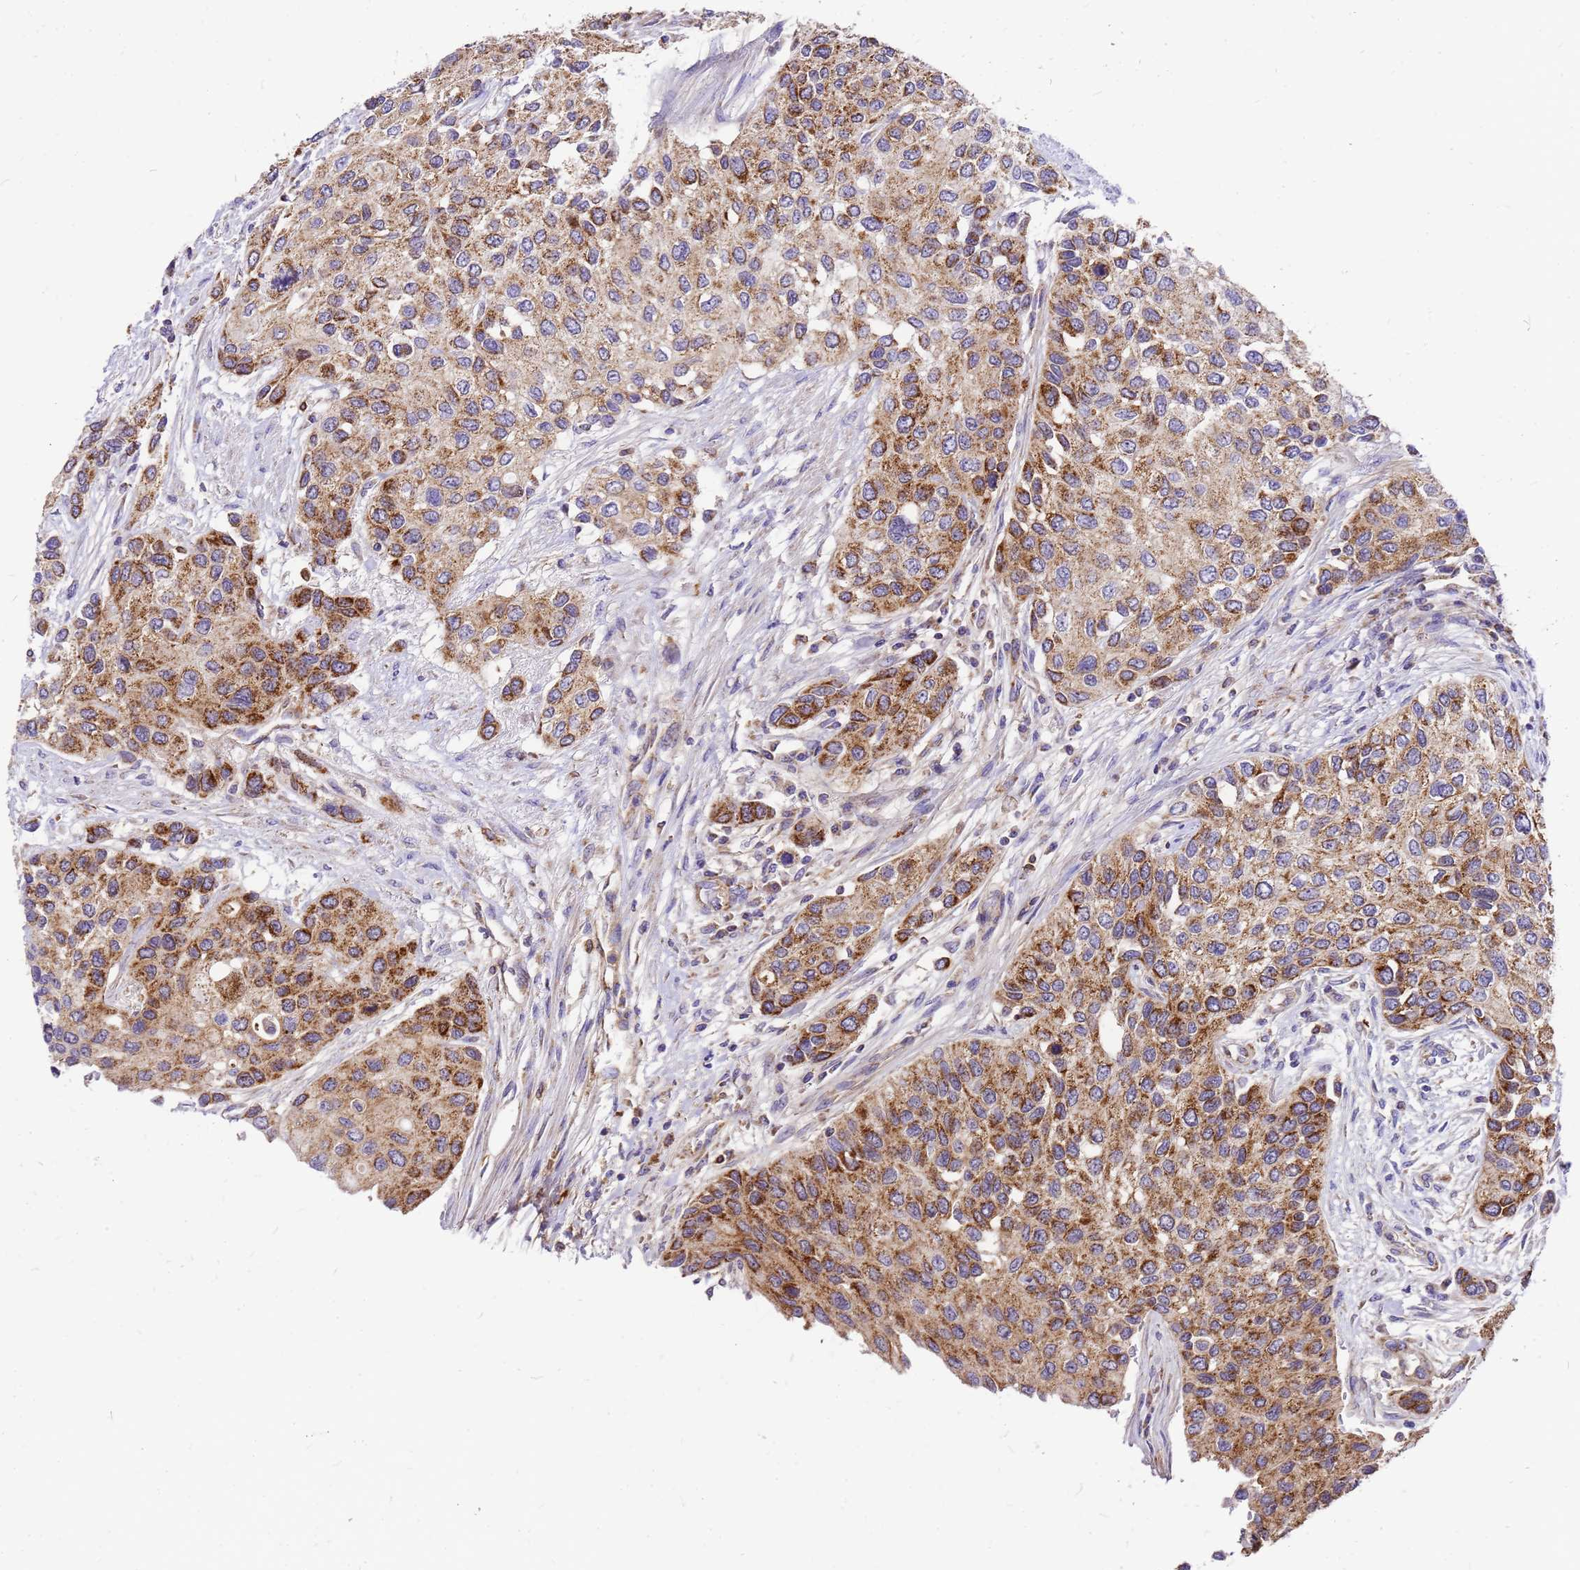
{"staining": {"intensity": "moderate", "quantity": ">75%", "location": "cytoplasmic/membranous"}, "tissue": "urothelial cancer", "cell_type": "Tumor cells", "image_type": "cancer", "snomed": [{"axis": "morphology", "description": "Normal tissue, NOS"}, {"axis": "morphology", "description": "Urothelial carcinoma, High grade"}, {"axis": "topography", "description": "Vascular tissue"}, {"axis": "topography", "description": "Urinary bladder"}], "caption": "The photomicrograph reveals immunohistochemical staining of urothelial cancer. There is moderate cytoplasmic/membranous expression is appreciated in about >75% of tumor cells. (DAB IHC with brightfield microscopy, high magnification).", "gene": "MRPS26", "patient": {"sex": "female", "age": 56}}